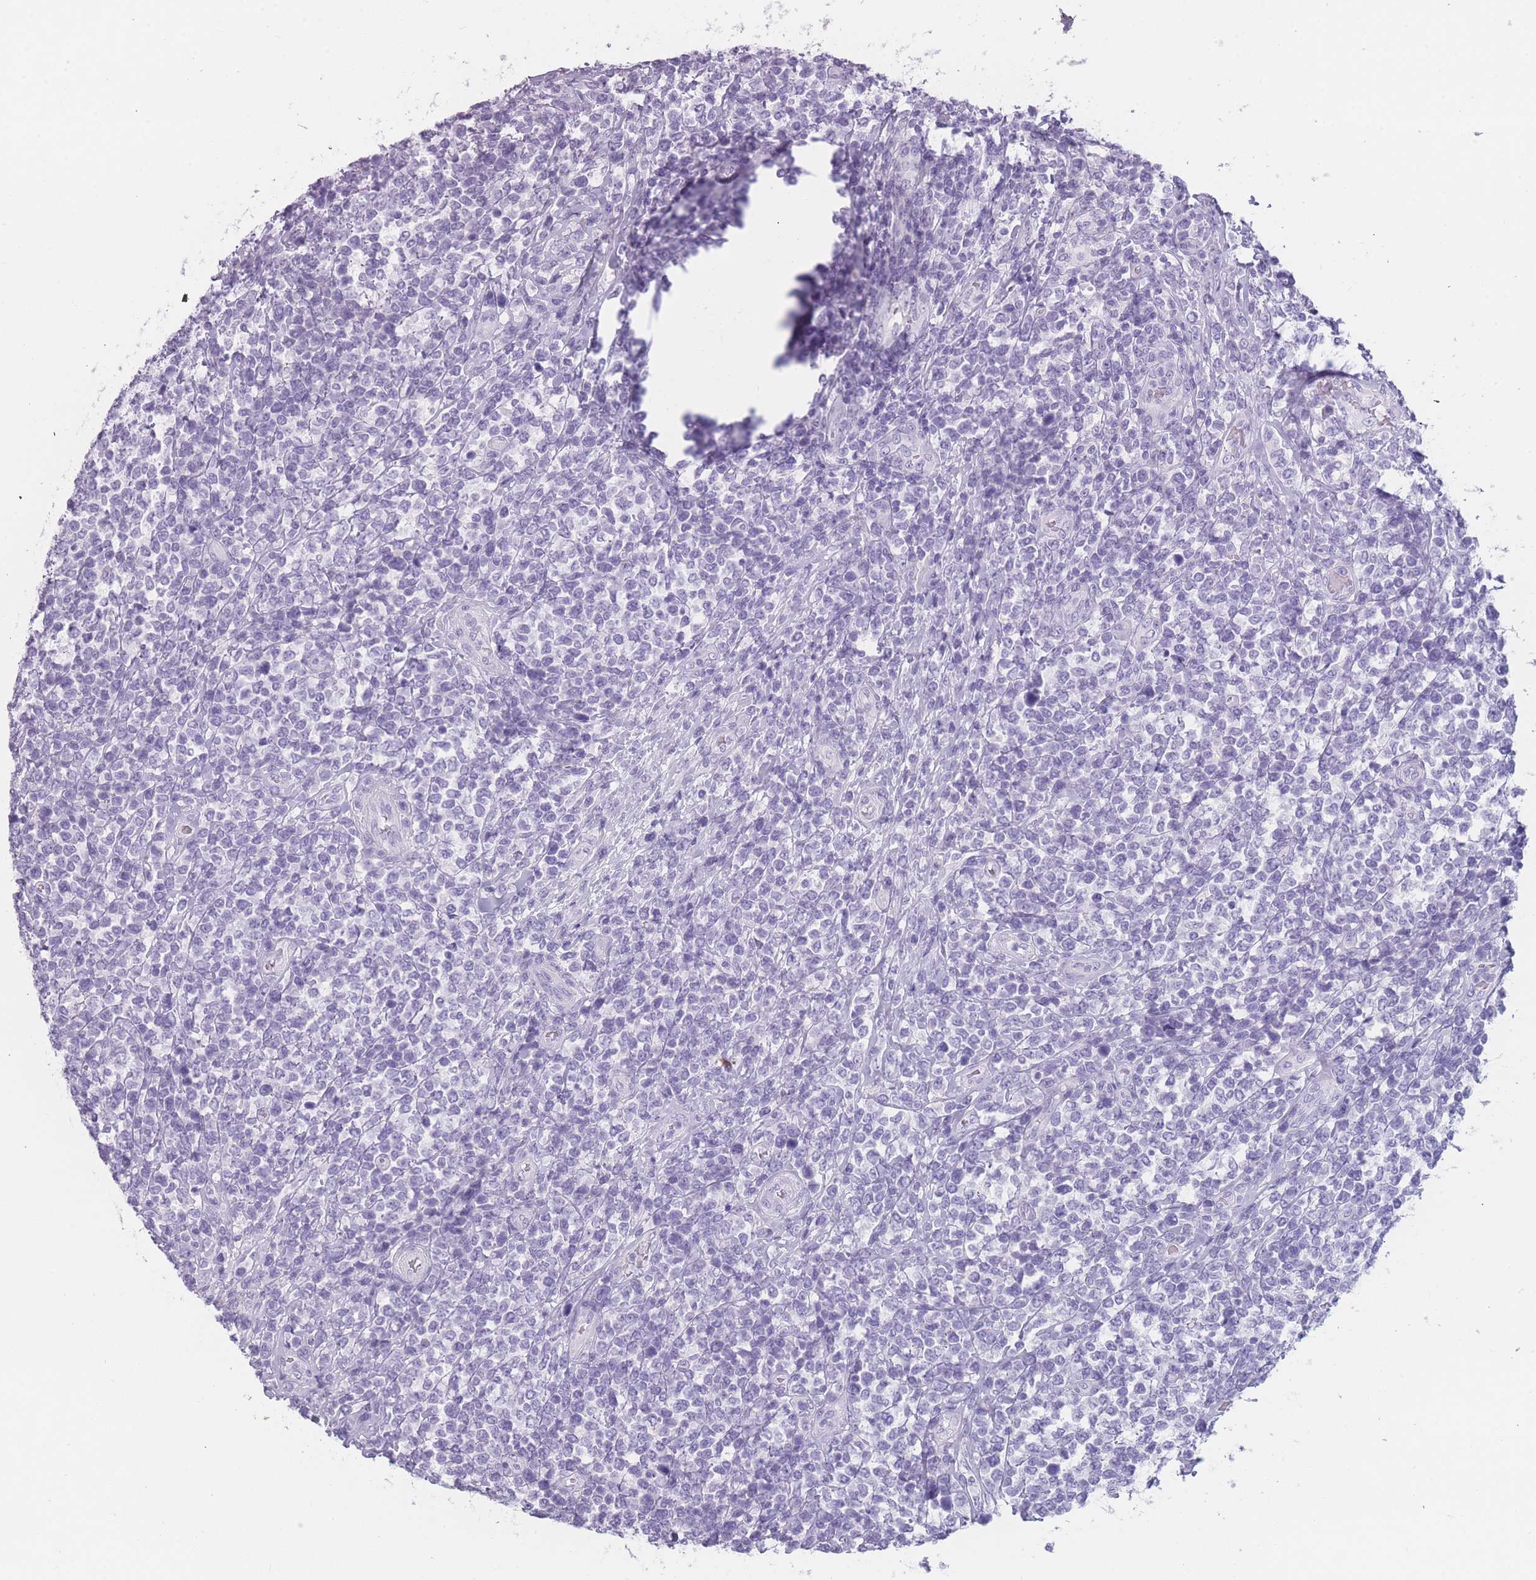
{"staining": {"intensity": "negative", "quantity": "none", "location": "none"}, "tissue": "lymphoma", "cell_type": "Tumor cells", "image_type": "cancer", "snomed": [{"axis": "morphology", "description": "Malignant lymphoma, non-Hodgkin's type, High grade"}, {"axis": "topography", "description": "Soft tissue"}], "caption": "The immunohistochemistry (IHC) micrograph has no significant staining in tumor cells of lymphoma tissue.", "gene": "PPFIA3", "patient": {"sex": "female", "age": 56}}